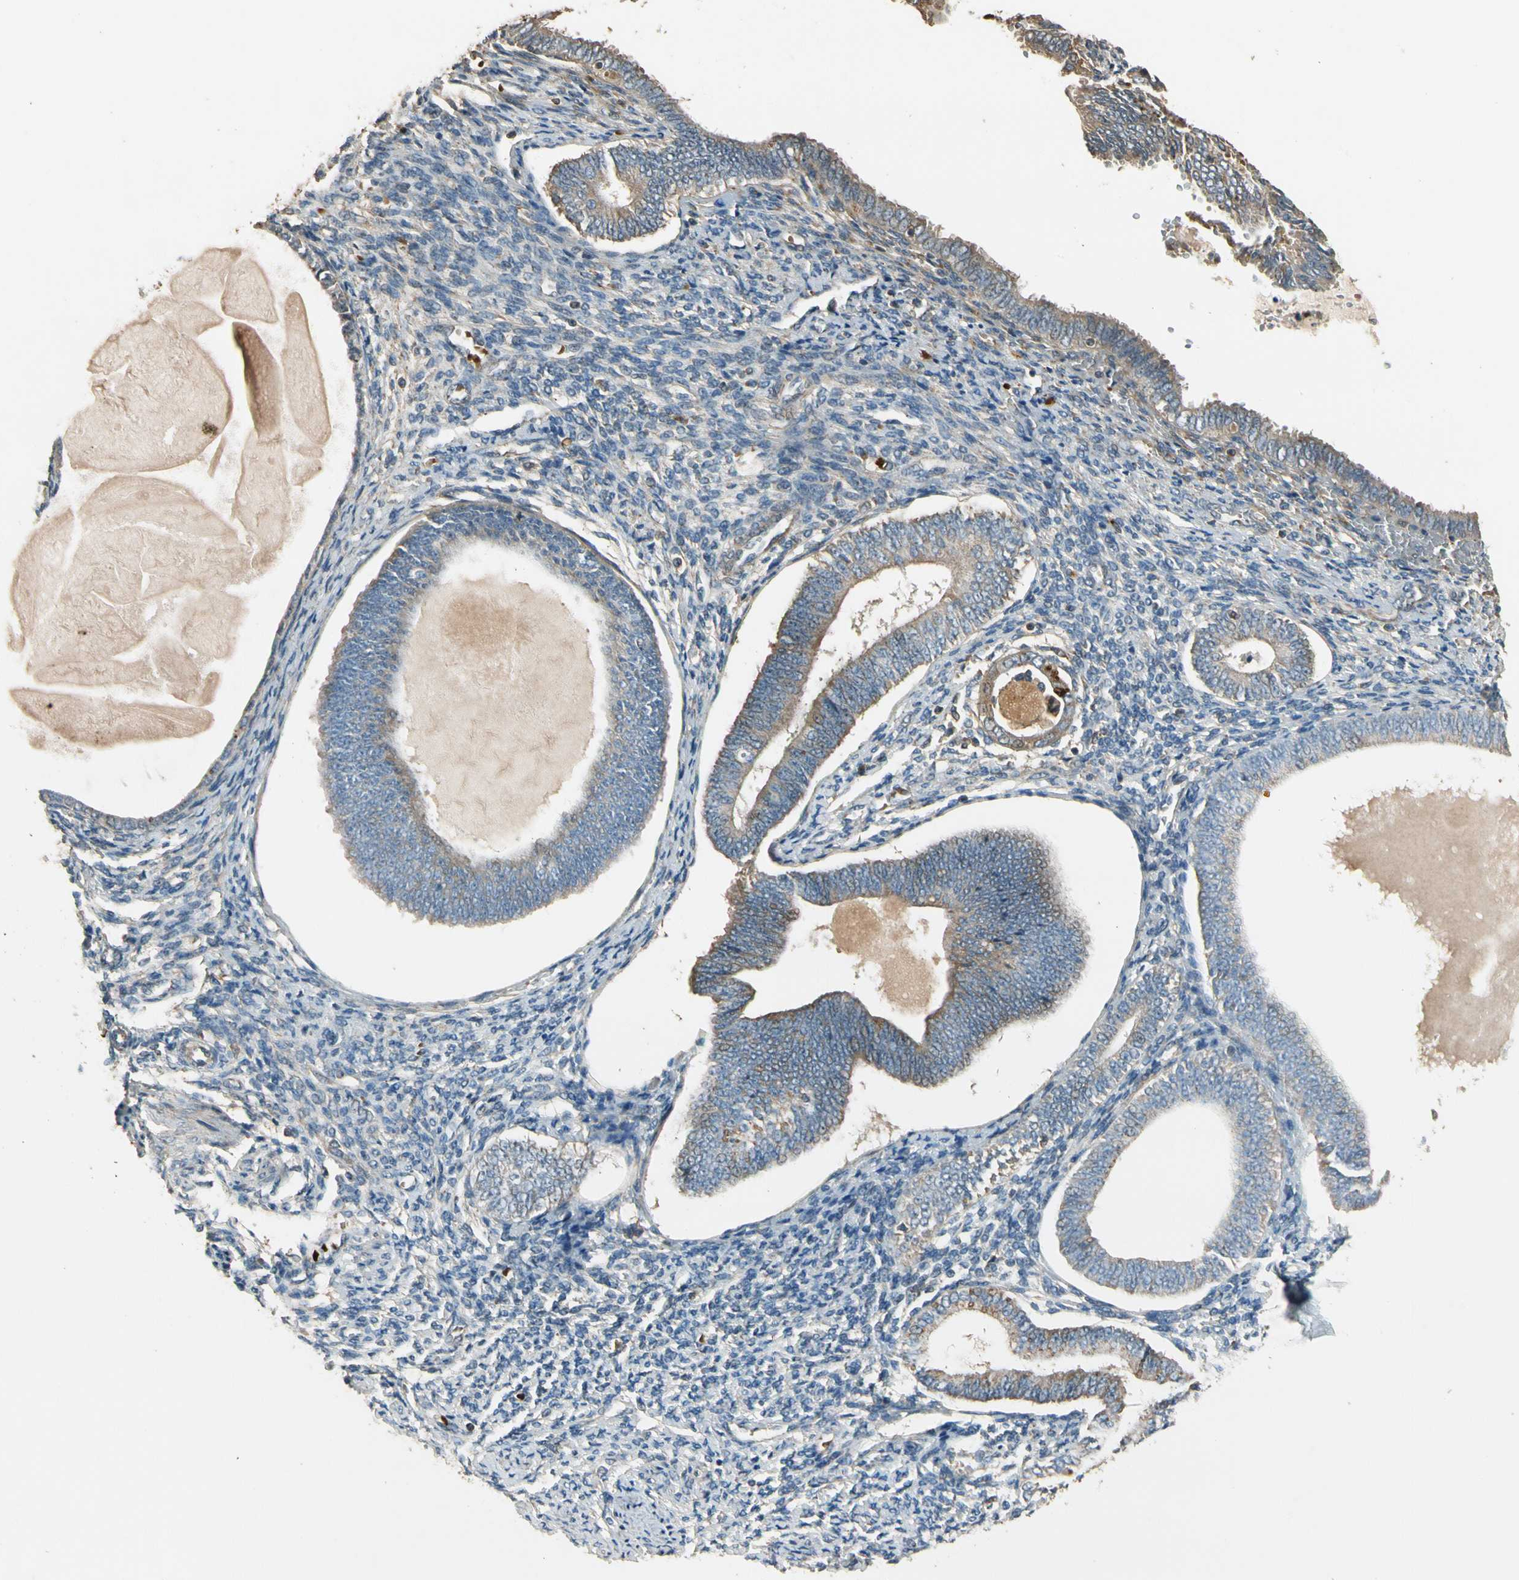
{"staining": {"intensity": "negative", "quantity": "none", "location": "none"}, "tissue": "endometrium", "cell_type": "Cells in endometrial stroma", "image_type": "normal", "snomed": [{"axis": "morphology", "description": "Normal tissue, NOS"}, {"axis": "topography", "description": "Endometrium"}], "caption": "This is a micrograph of immunohistochemistry (IHC) staining of unremarkable endometrium, which shows no positivity in cells in endometrial stroma.", "gene": "MST1R", "patient": {"sex": "female", "age": 82}}